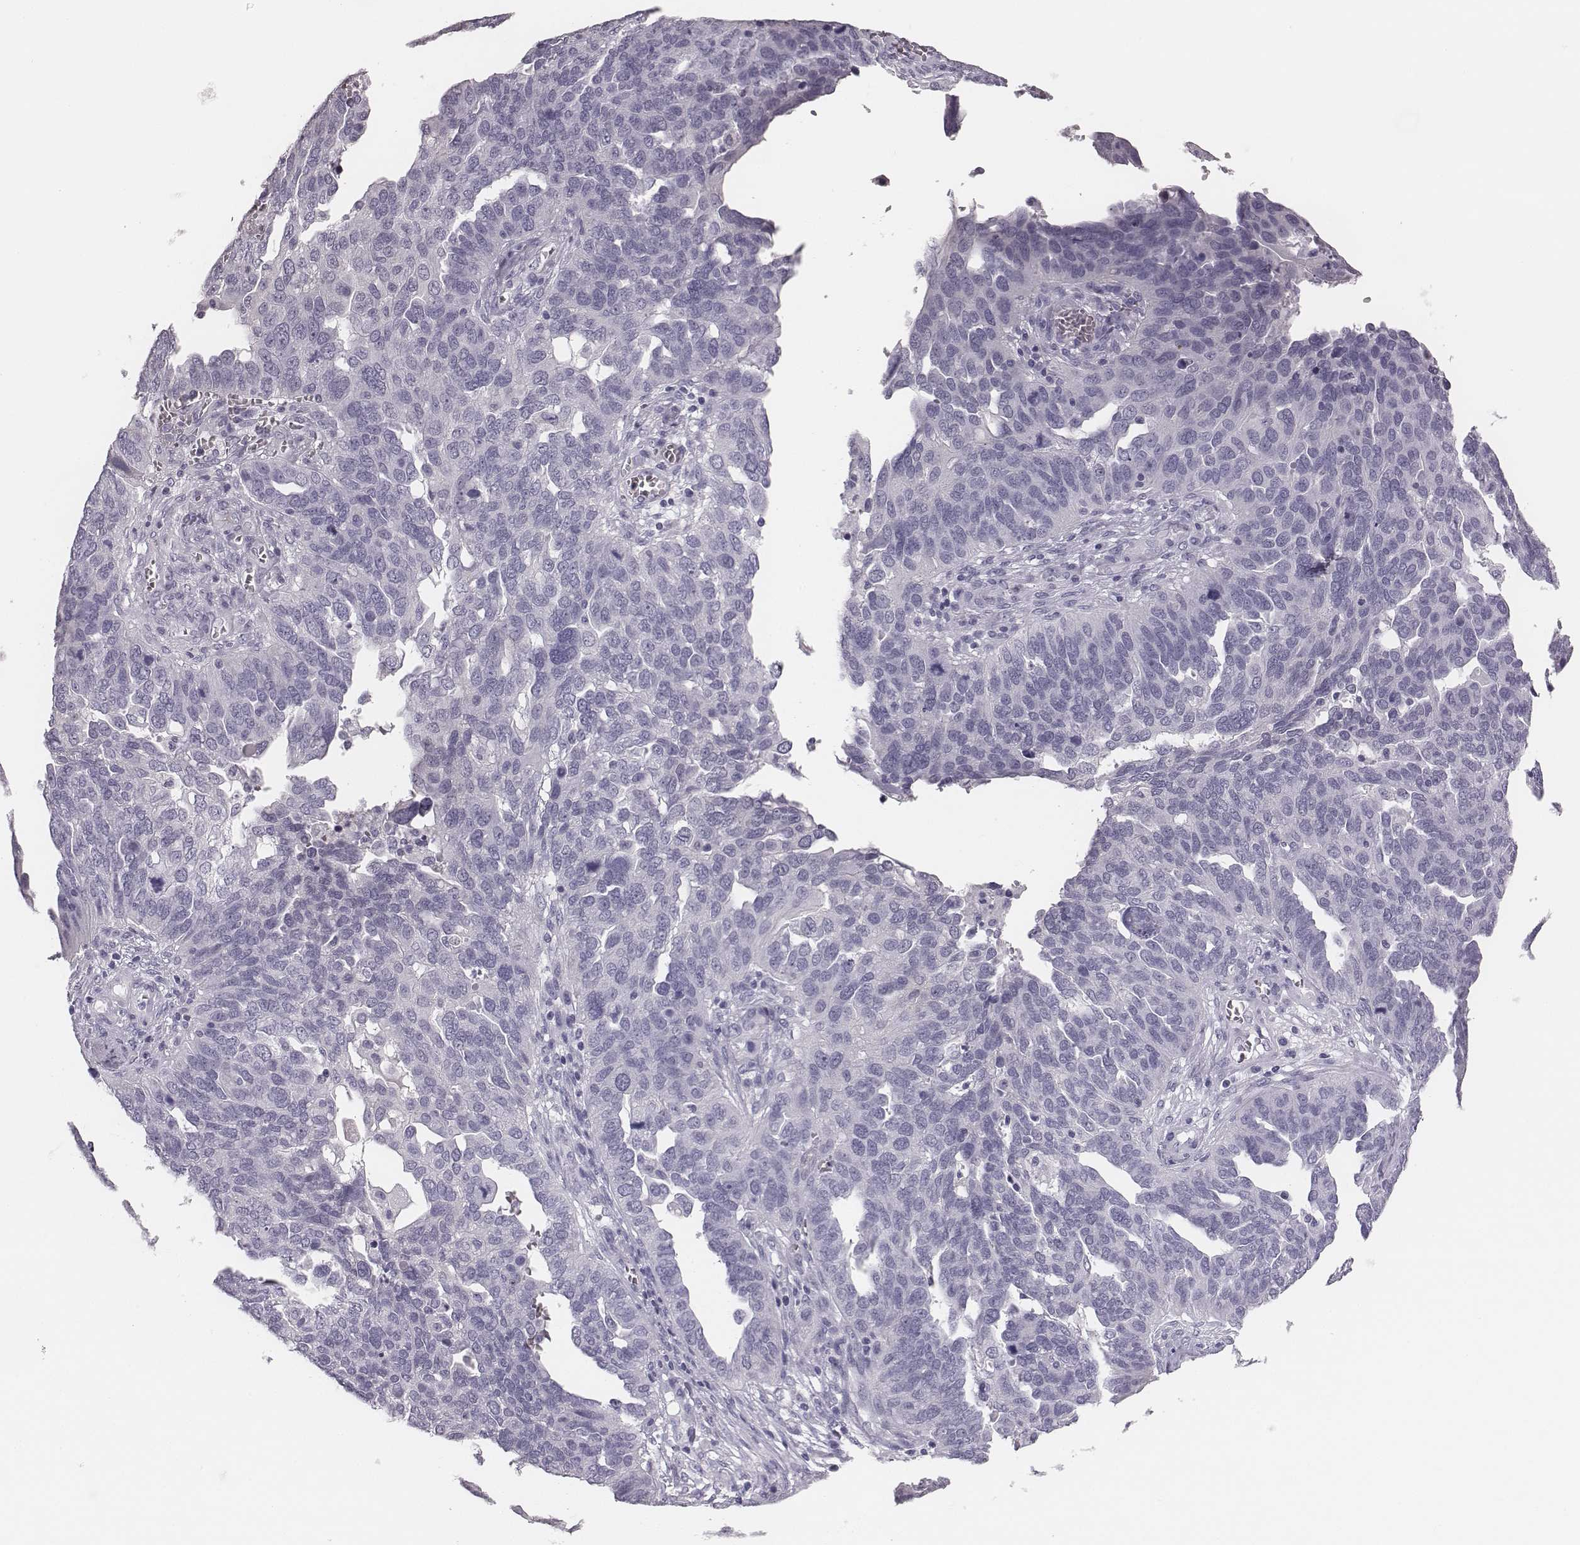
{"staining": {"intensity": "negative", "quantity": "none", "location": "none"}, "tissue": "ovarian cancer", "cell_type": "Tumor cells", "image_type": "cancer", "snomed": [{"axis": "morphology", "description": "Carcinoma, endometroid"}, {"axis": "topography", "description": "Soft tissue"}, {"axis": "topography", "description": "Ovary"}], "caption": "Ovarian endometroid carcinoma was stained to show a protein in brown. There is no significant expression in tumor cells. (DAB IHC, high magnification).", "gene": "CSH1", "patient": {"sex": "female", "age": 52}}